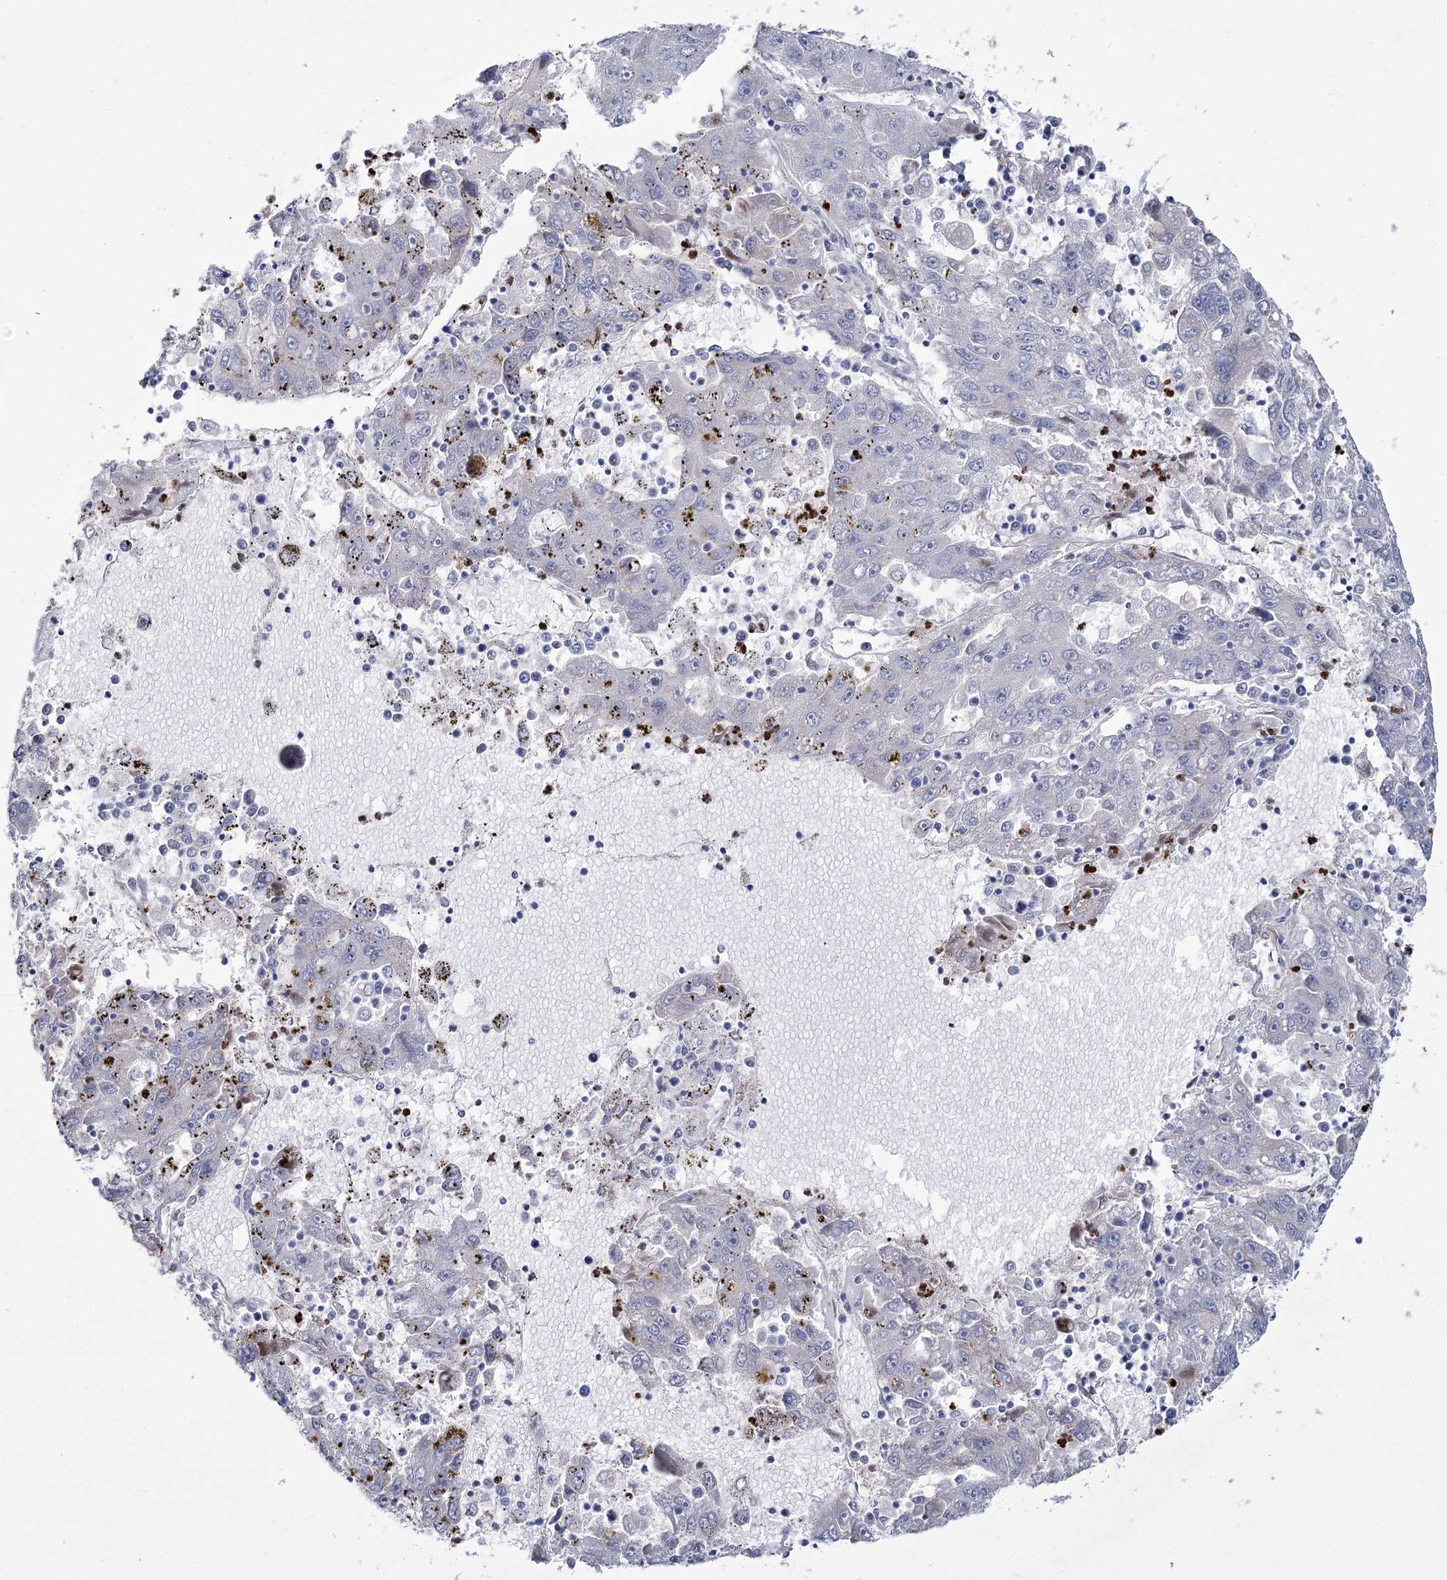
{"staining": {"intensity": "negative", "quantity": "none", "location": "none"}, "tissue": "liver cancer", "cell_type": "Tumor cells", "image_type": "cancer", "snomed": [{"axis": "morphology", "description": "Carcinoma, Hepatocellular, NOS"}, {"axis": "topography", "description": "Liver"}], "caption": "There is no significant expression in tumor cells of liver hepatocellular carcinoma.", "gene": "ME3", "patient": {"sex": "male", "age": 49}}